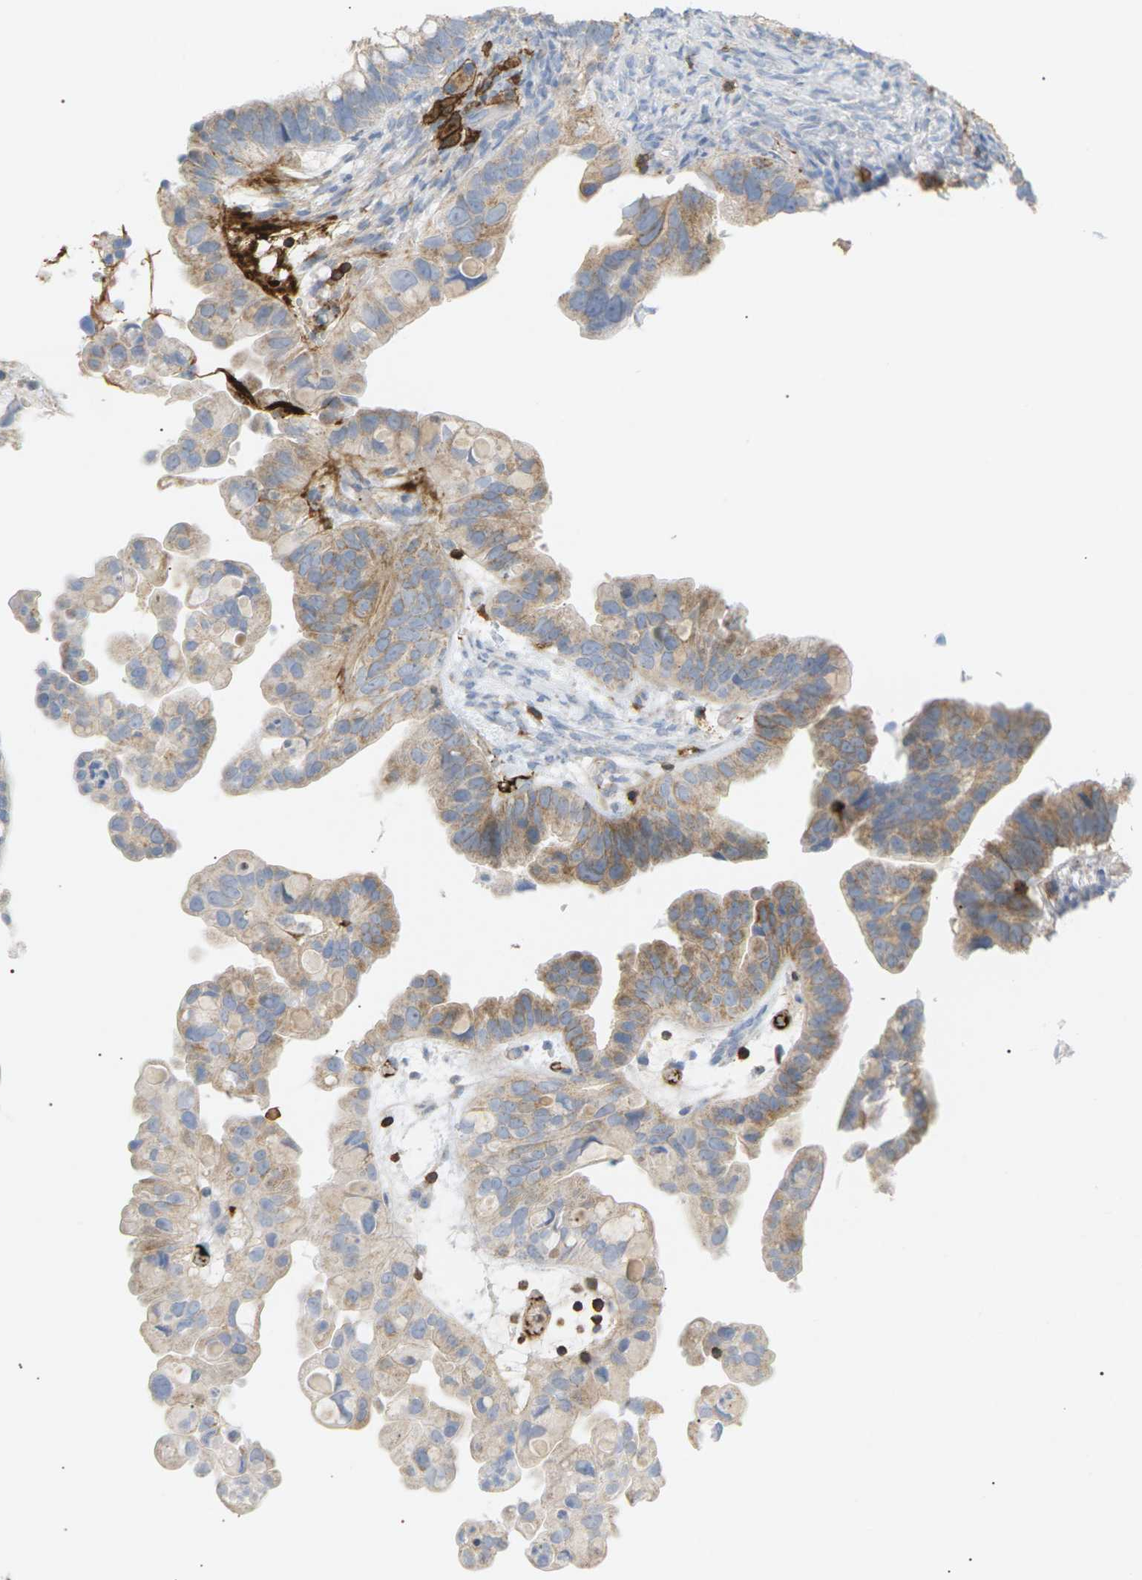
{"staining": {"intensity": "weak", "quantity": ">75%", "location": "cytoplasmic/membranous"}, "tissue": "ovarian cancer", "cell_type": "Tumor cells", "image_type": "cancer", "snomed": [{"axis": "morphology", "description": "Cystadenocarcinoma, serous, NOS"}, {"axis": "topography", "description": "Ovary"}], "caption": "Tumor cells show low levels of weak cytoplasmic/membranous staining in approximately >75% of cells in serous cystadenocarcinoma (ovarian).", "gene": "LIME1", "patient": {"sex": "female", "age": 56}}